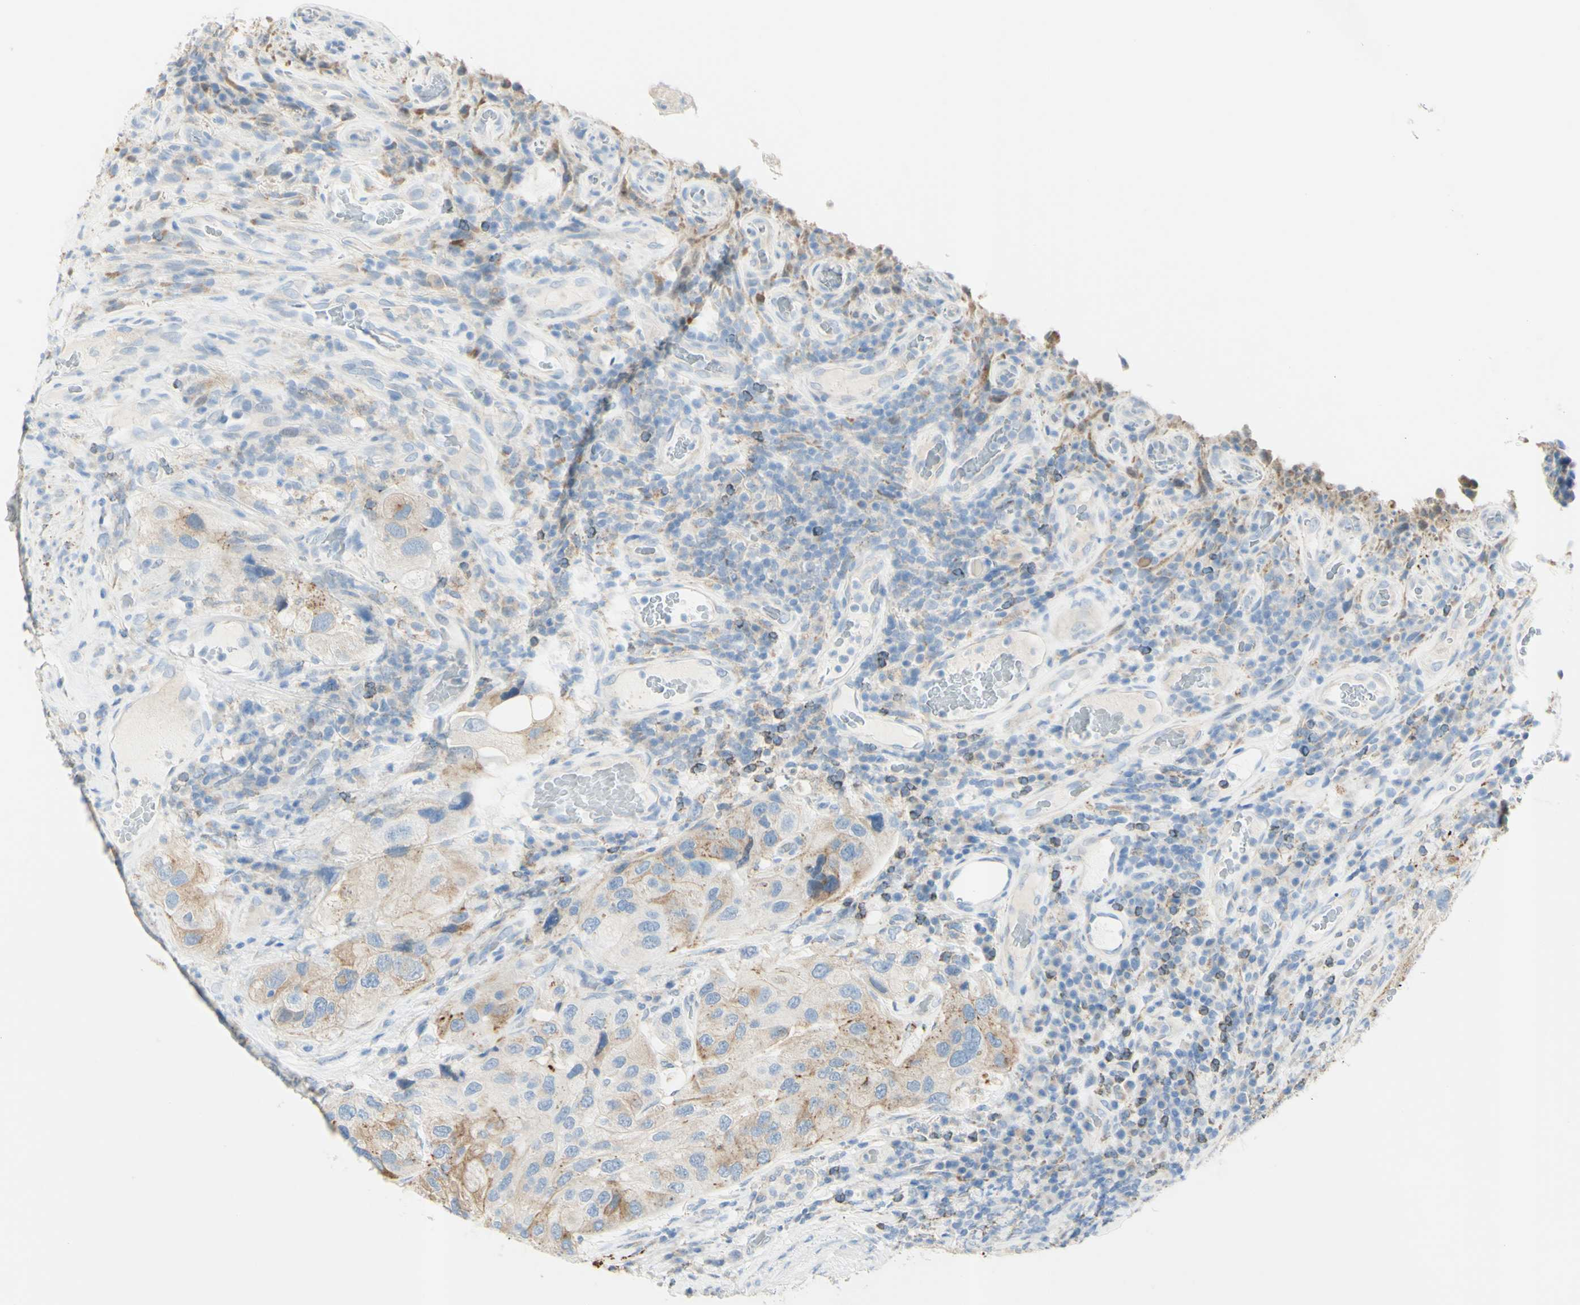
{"staining": {"intensity": "weak", "quantity": "<25%", "location": "cytoplasmic/membranous"}, "tissue": "urothelial cancer", "cell_type": "Tumor cells", "image_type": "cancer", "snomed": [{"axis": "morphology", "description": "Urothelial carcinoma, High grade"}, {"axis": "topography", "description": "Urinary bladder"}], "caption": "High-grade urothelial carcinoma stained for a protein using immunohistochemistry displays no expression tumor cells.", "gene": "TSPAN1", "patient": {"sex": "female", "age": 64}}